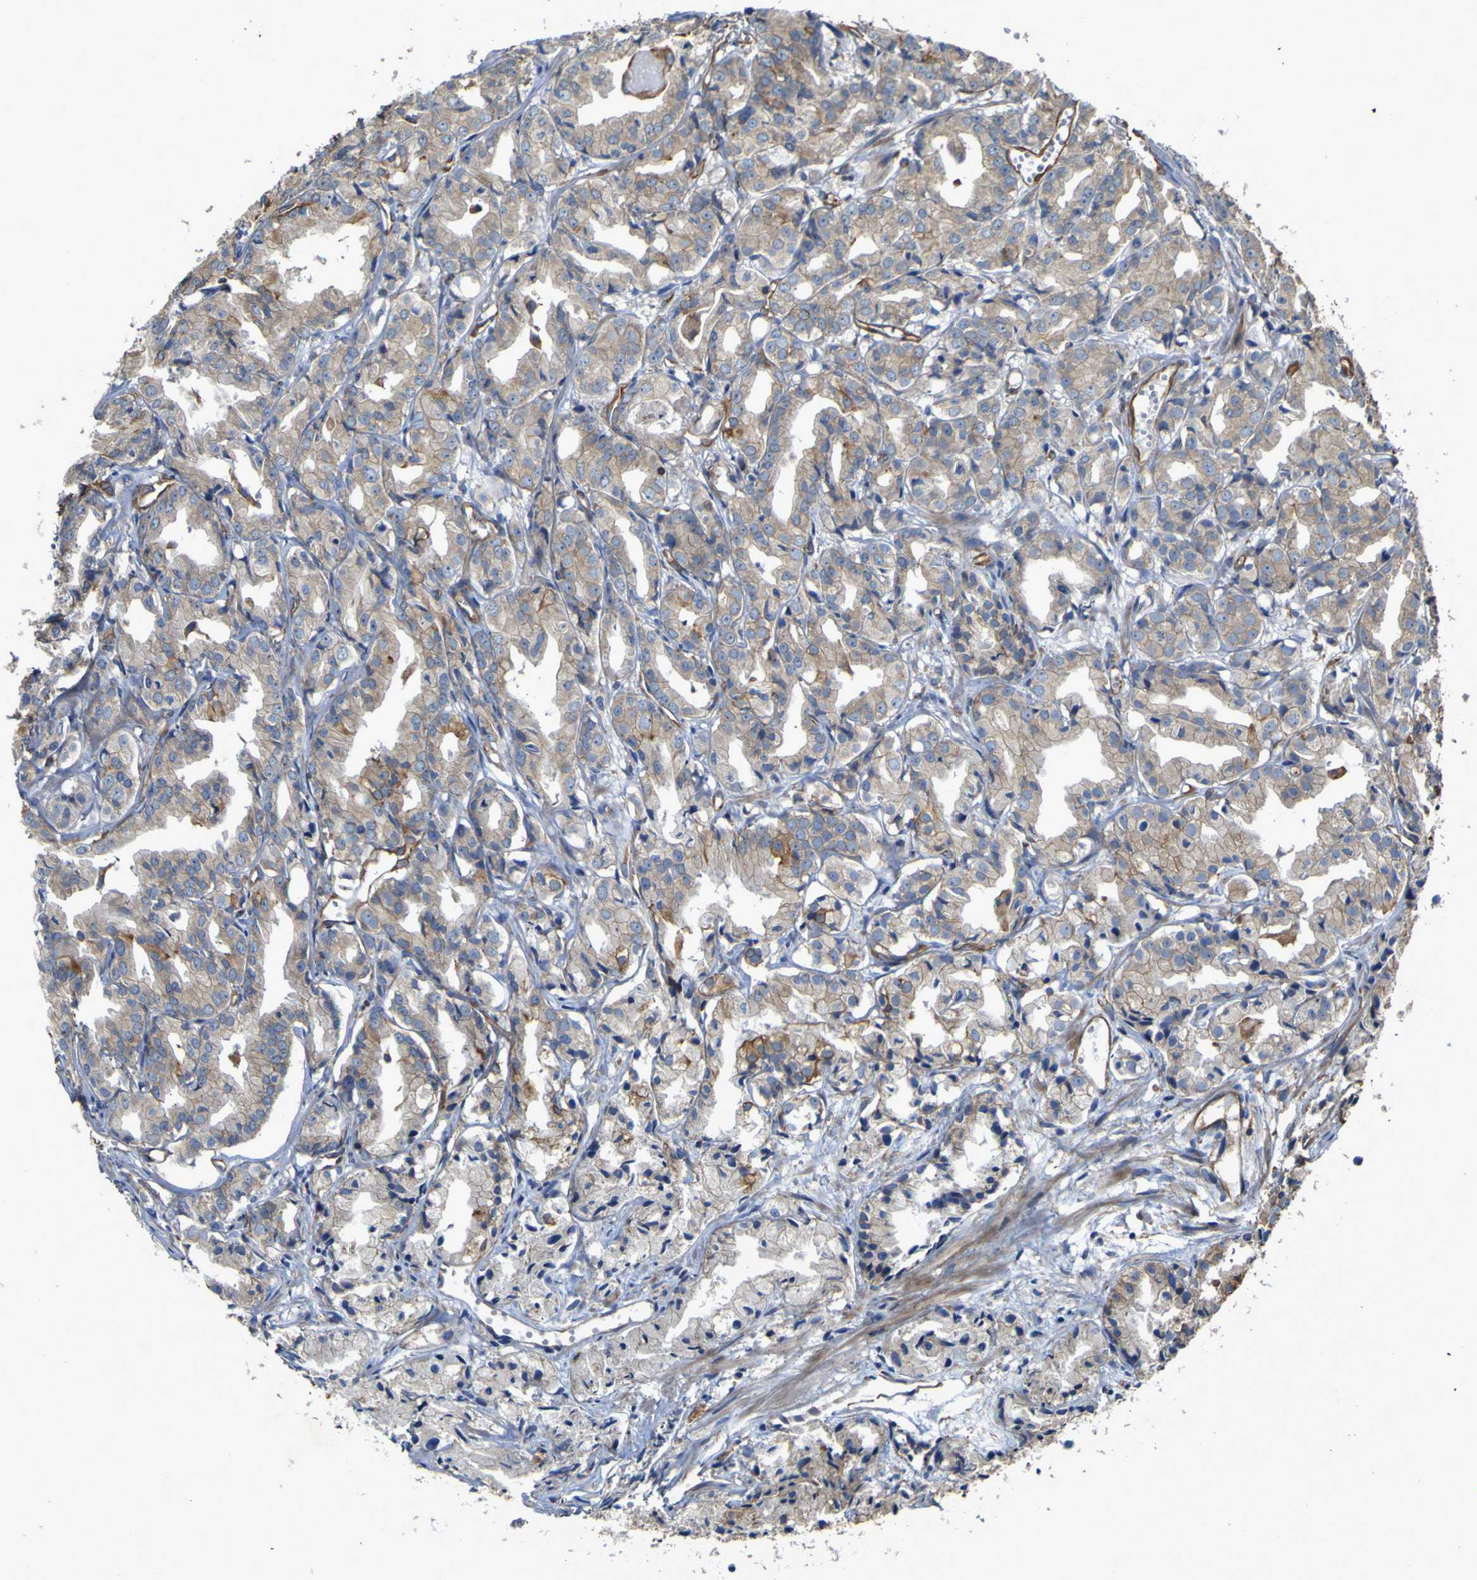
{"staining": {"intensity": "weak", "quantity": "25%-75%", "location": "cytoplasmic/membranous"}, "tissue": "prostate cancer", "cell_type": "Tumor cells", "image_type": "cancer", "snomed": [{"axis": "morphology", "description": "Adenocarcinoma, Low grade"}, {"axis": "topography", "description": "Prostate"}], "caption": "Protein expression by immunohistochemistry (IHC) exhibits weak cytoplasmic/membranous staining in about 25%-75% of tumor cells in prostate cancer (low-grade adenocarcinoma).", "gene": "TNFSF15", "patient": {"sex": "male", "age": 72}}